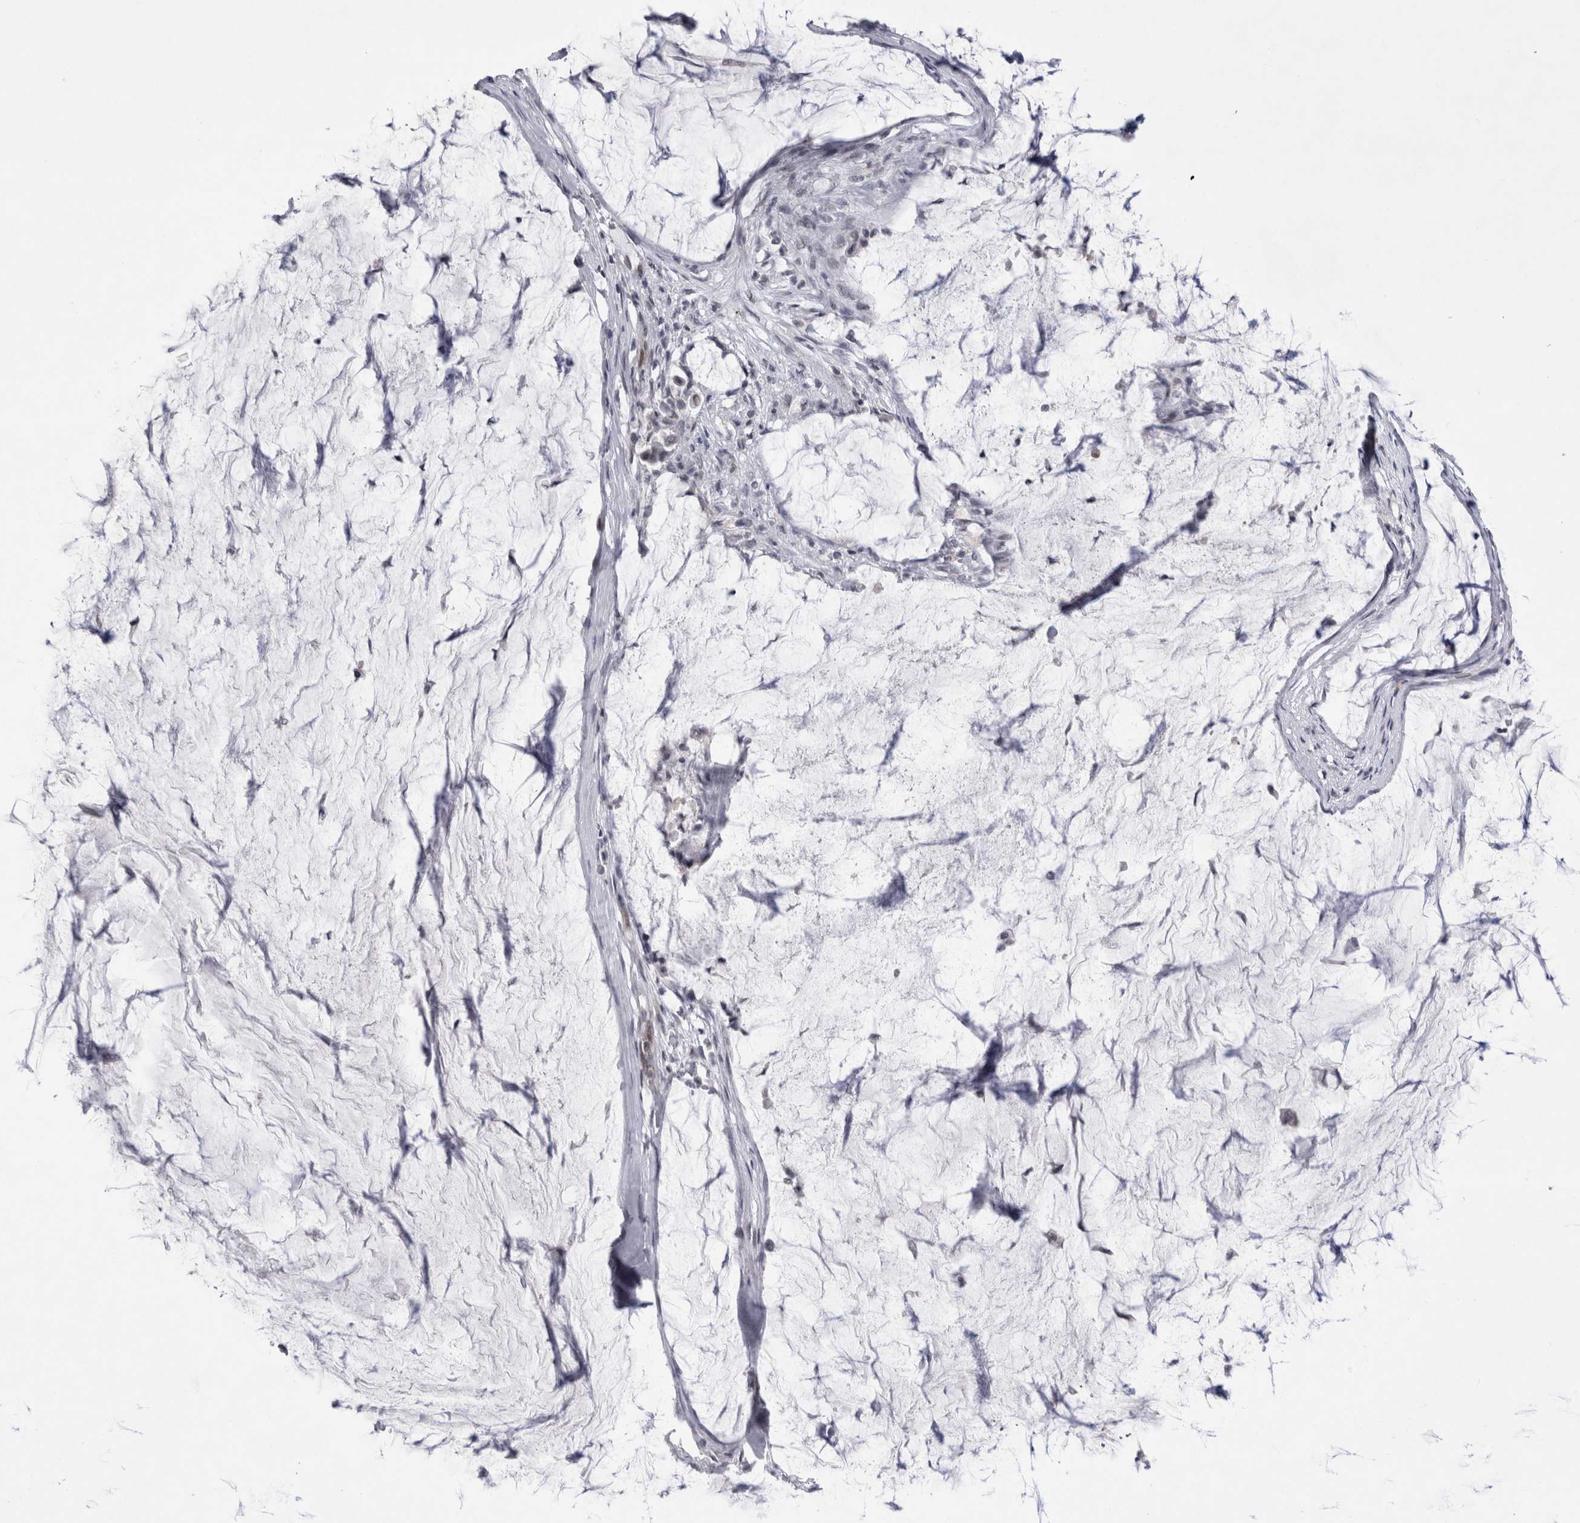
{"staining": {"intensity": "negative", "quantity": "none", "location": "none"}, "tissue": "pancreatic cancer", "cell_type": "Tumor cells", "image_type": "cancer", "snomed": [{"axis": "morphology", "description": "Adenocarcinoma, NOS"}, {"axis": "topography", "description": "Pancreas"}], "caption": "Adenocarcinoma (pancreatic) was stained to show a protein in brown. There is no significant staining in tumor cells. (DAB immunohistochemistry, high magnification).", "gene": "PSMB2", "patient": {"sex": "male", "age": 41}}